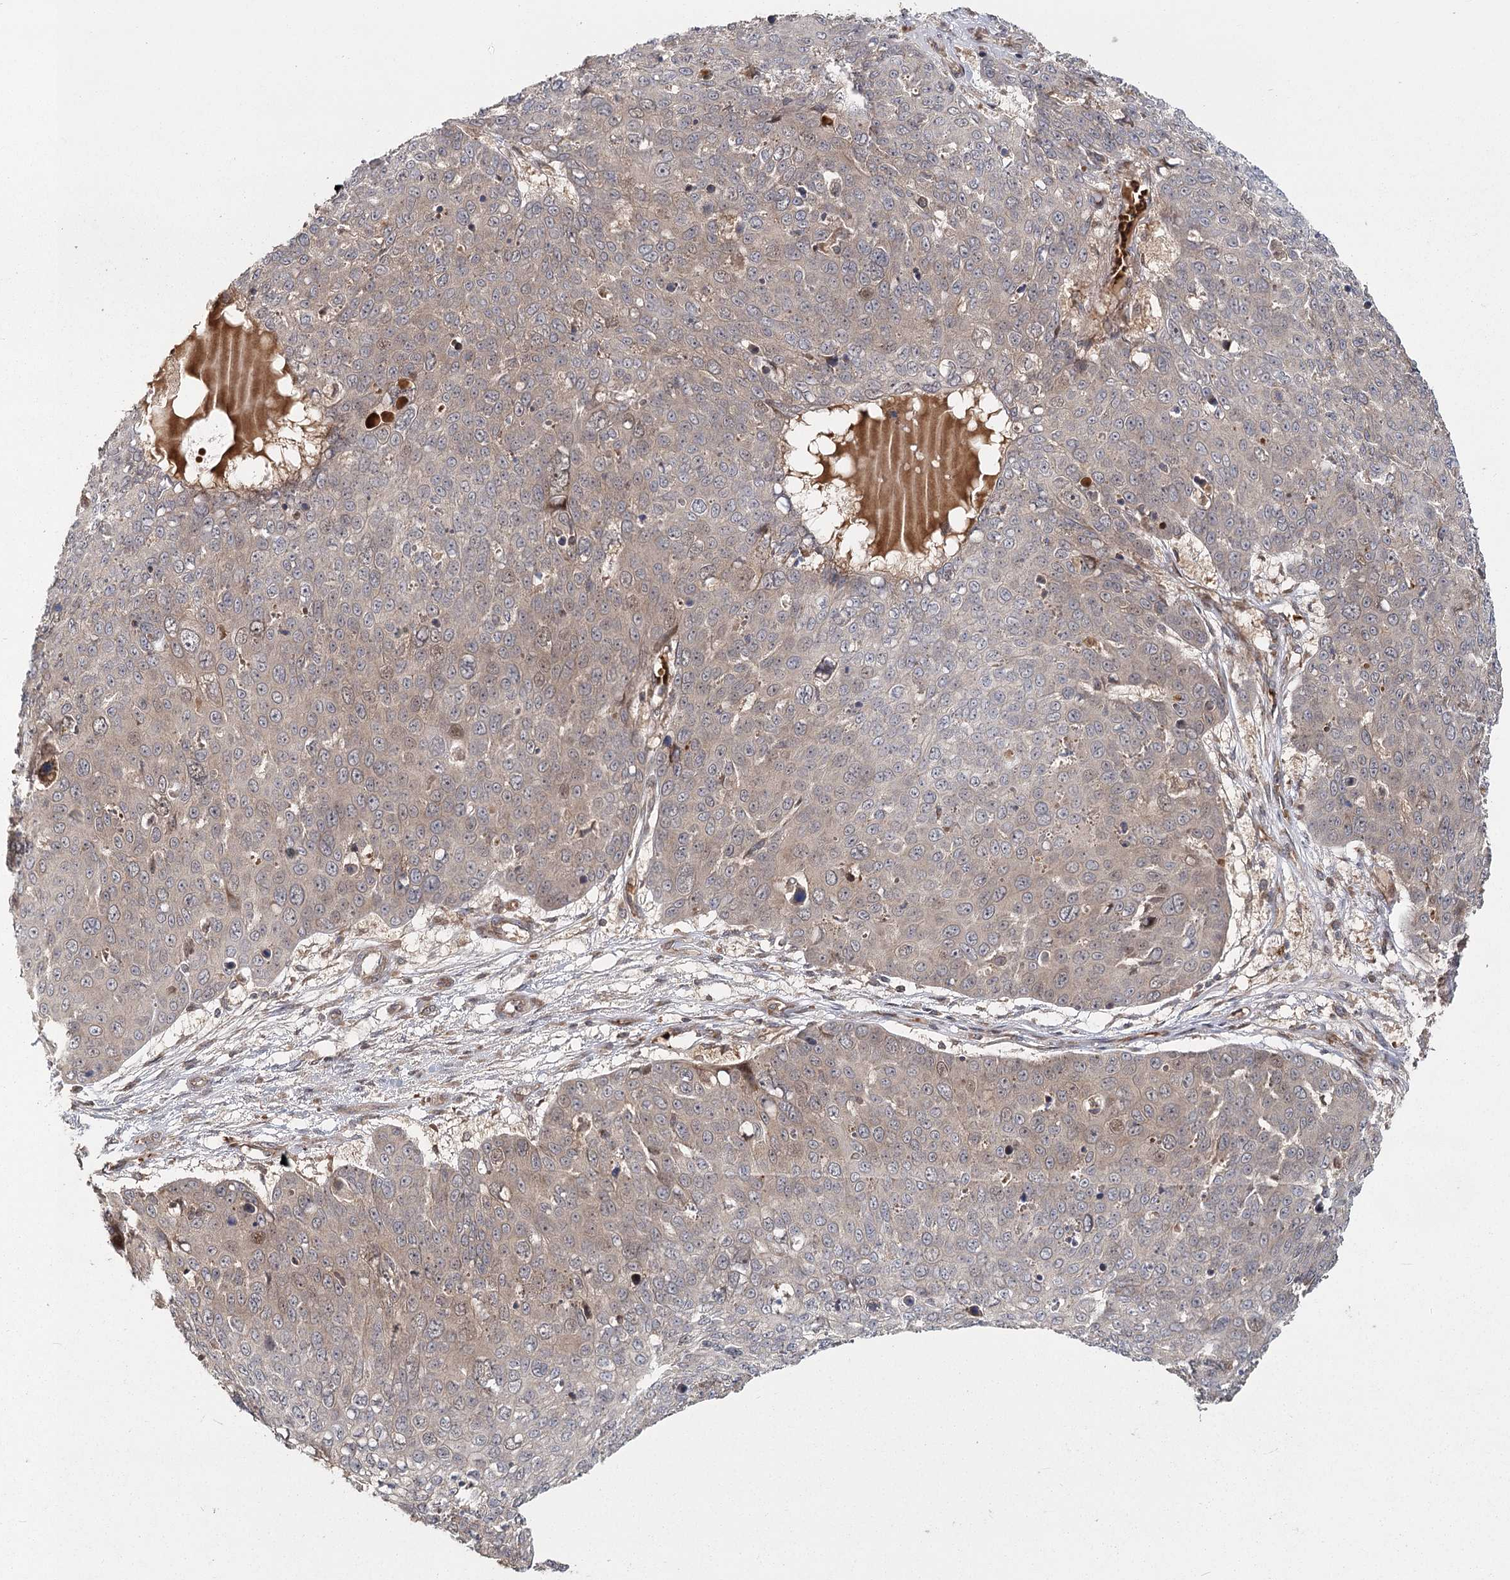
{"staining": {"intensity": "negative", "quantity": "none", "location": "none"}, "tissue": "skin cancer", "cell_type": "Tumor cells", "image_type": "cancer", "snomed": [{"axis": "morphology", "description": "Squamous cell carcinoma, NOS"}, {"axis": "topography", "description": "Skin"}], "caption": "Skin cancer was stained to show a protein in brown. There is no significant staining in tumor cells.", "gene": "RAPGEF6", "patient": {"sex": "male", "age": 71}}